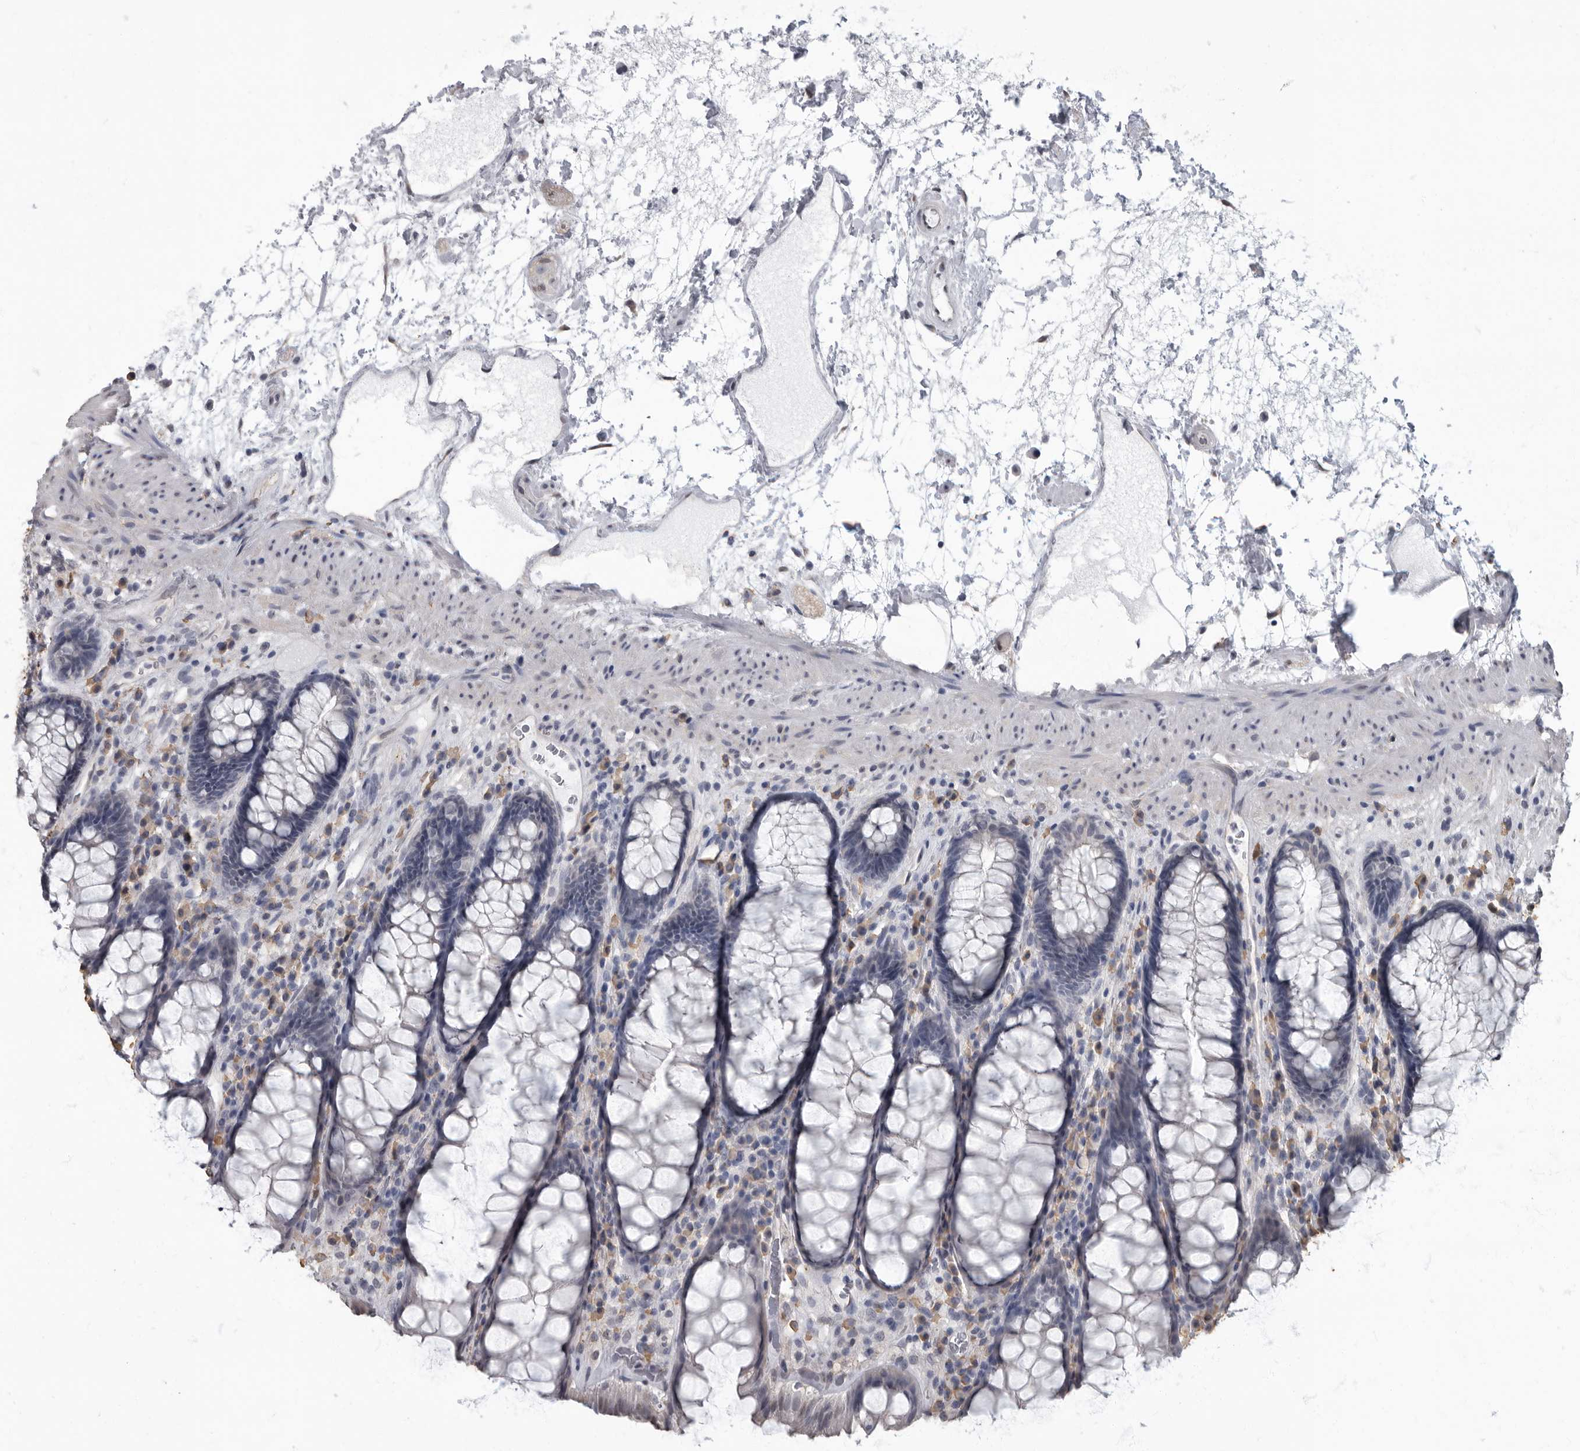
{"staining": {"intensity": "negative", "quantity": "none", "location": "none"}, "tissue": "rectum", "cell_type": "Glandular cells", "image_type": "normal", "snomed": [{"axis": "morphology", "description": "Normal tissue, NOS"}, {"axis": "topography", "description": "Rectum"}], "caption": "This is an immunohistochemistry (IHC) histopathology image of normal rectum. There is no staining in glandular cells.", "gene": "ARHGEF10", "patient": {"sex": "male", "age": 64}}